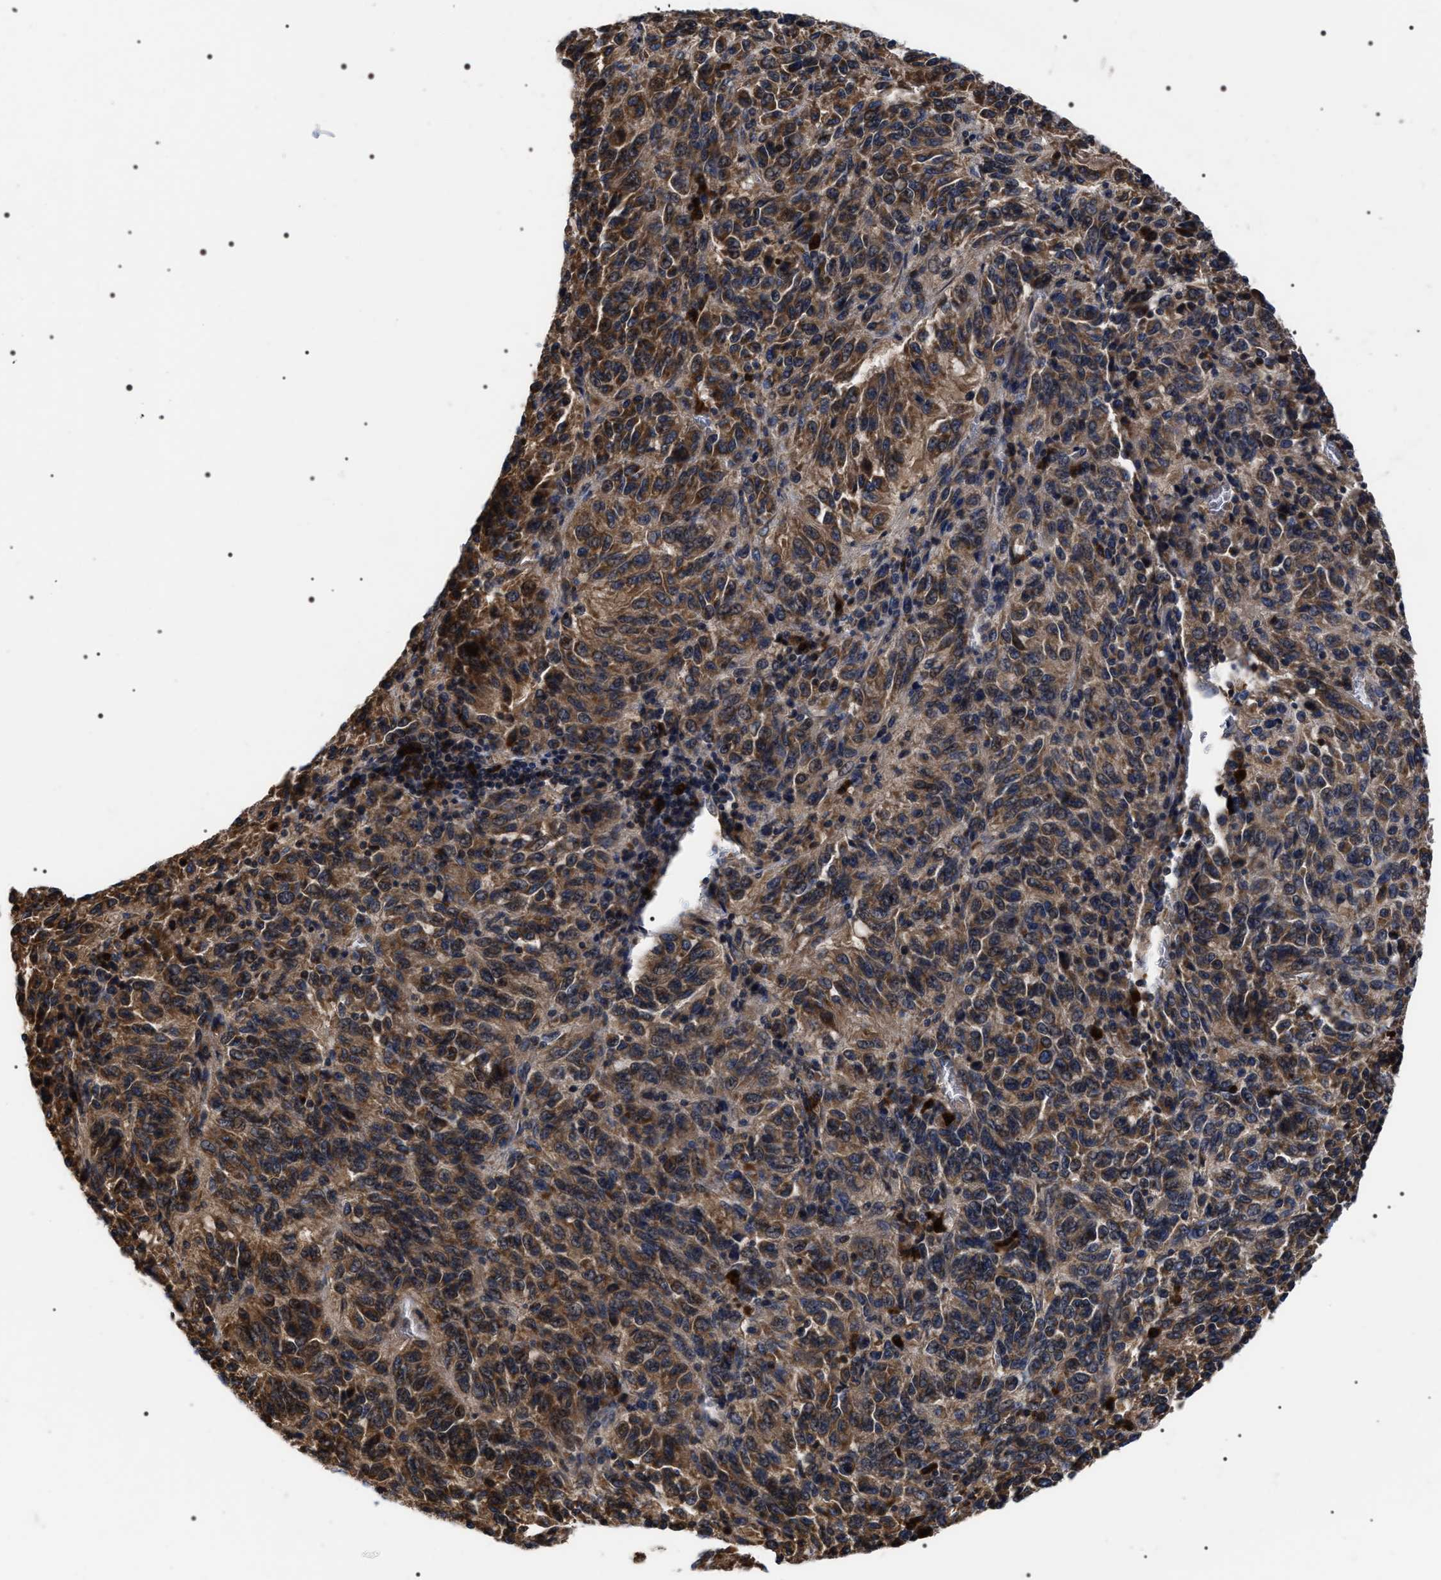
{"staining": {"intensity": "moderate", "quantity": ">75%", "location": "cytoplasmic/membranous"}, "tissue": "melanoma", "cell_type": "Tumor cells", "image_type": "cancer", "snomed": [{"axis": "morphology", "description": "Malignant melanoma, Metastatic site"}, {"axis": "topography", "description": "Lung"}], "caption": "Immunohistochemistry of malignant melanoma (metastatic site) displays medium levels of moderate cytoplasmic/membranous positivity in approximately >75% of tumor cells. Nuclei are stained in blue.", "gene": "MIS18A", "patient": {"sex": "male", "age": 64}}